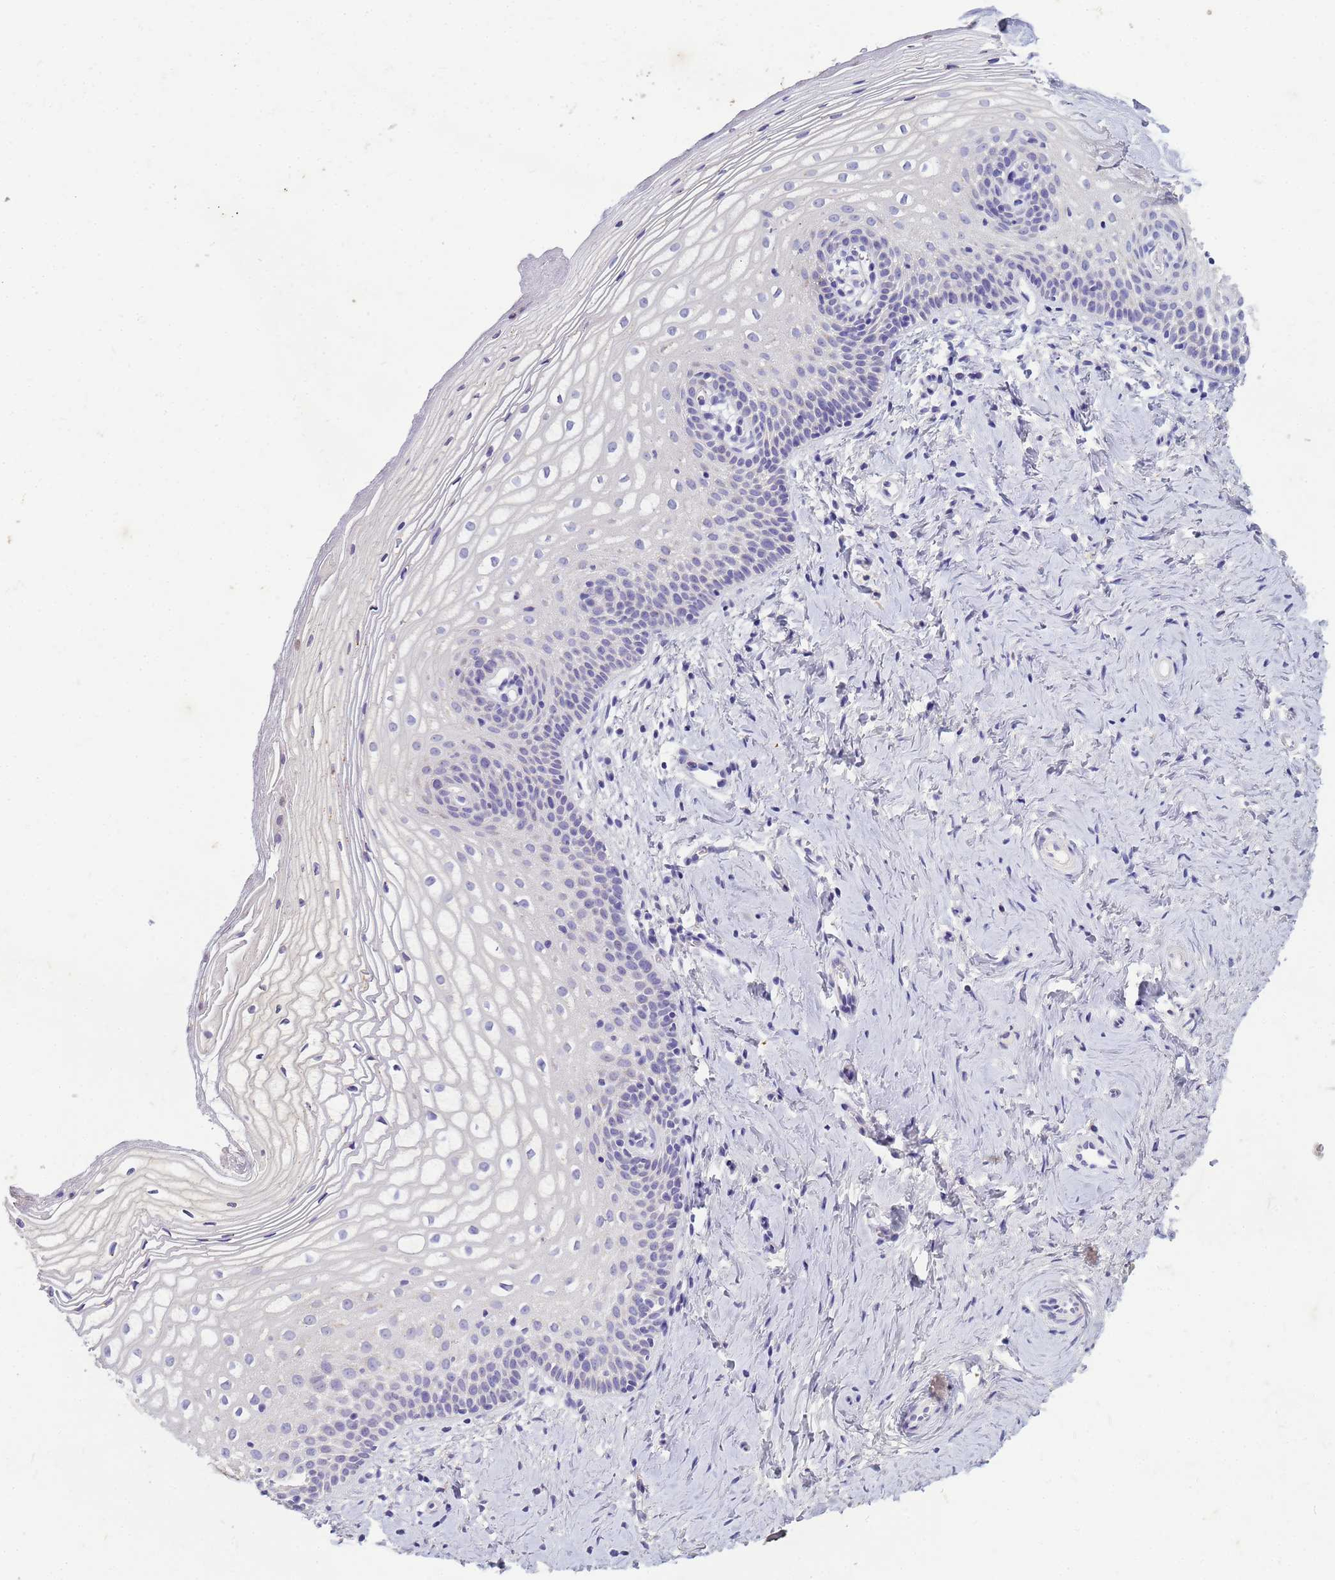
{"staining": {"intensity": "negative", "quantity": "none", "location": "none"}, "tissue": "vagina", "cell_type": "Squamous epithelial cells", "image_type": "normal", "snomed": [{"axis": "morphology", "description": "Normal tissue, NOS"}, {"axis": "topography", "description": "Vagina"}], "caption": "Benign vagina was stained to show a protein in brown. There is no significant expression in squamous epithelial cells. Nuclei are stained in blue.", "gene": "B3GNT8", "patient": {"sex": "female", "age": 56}}